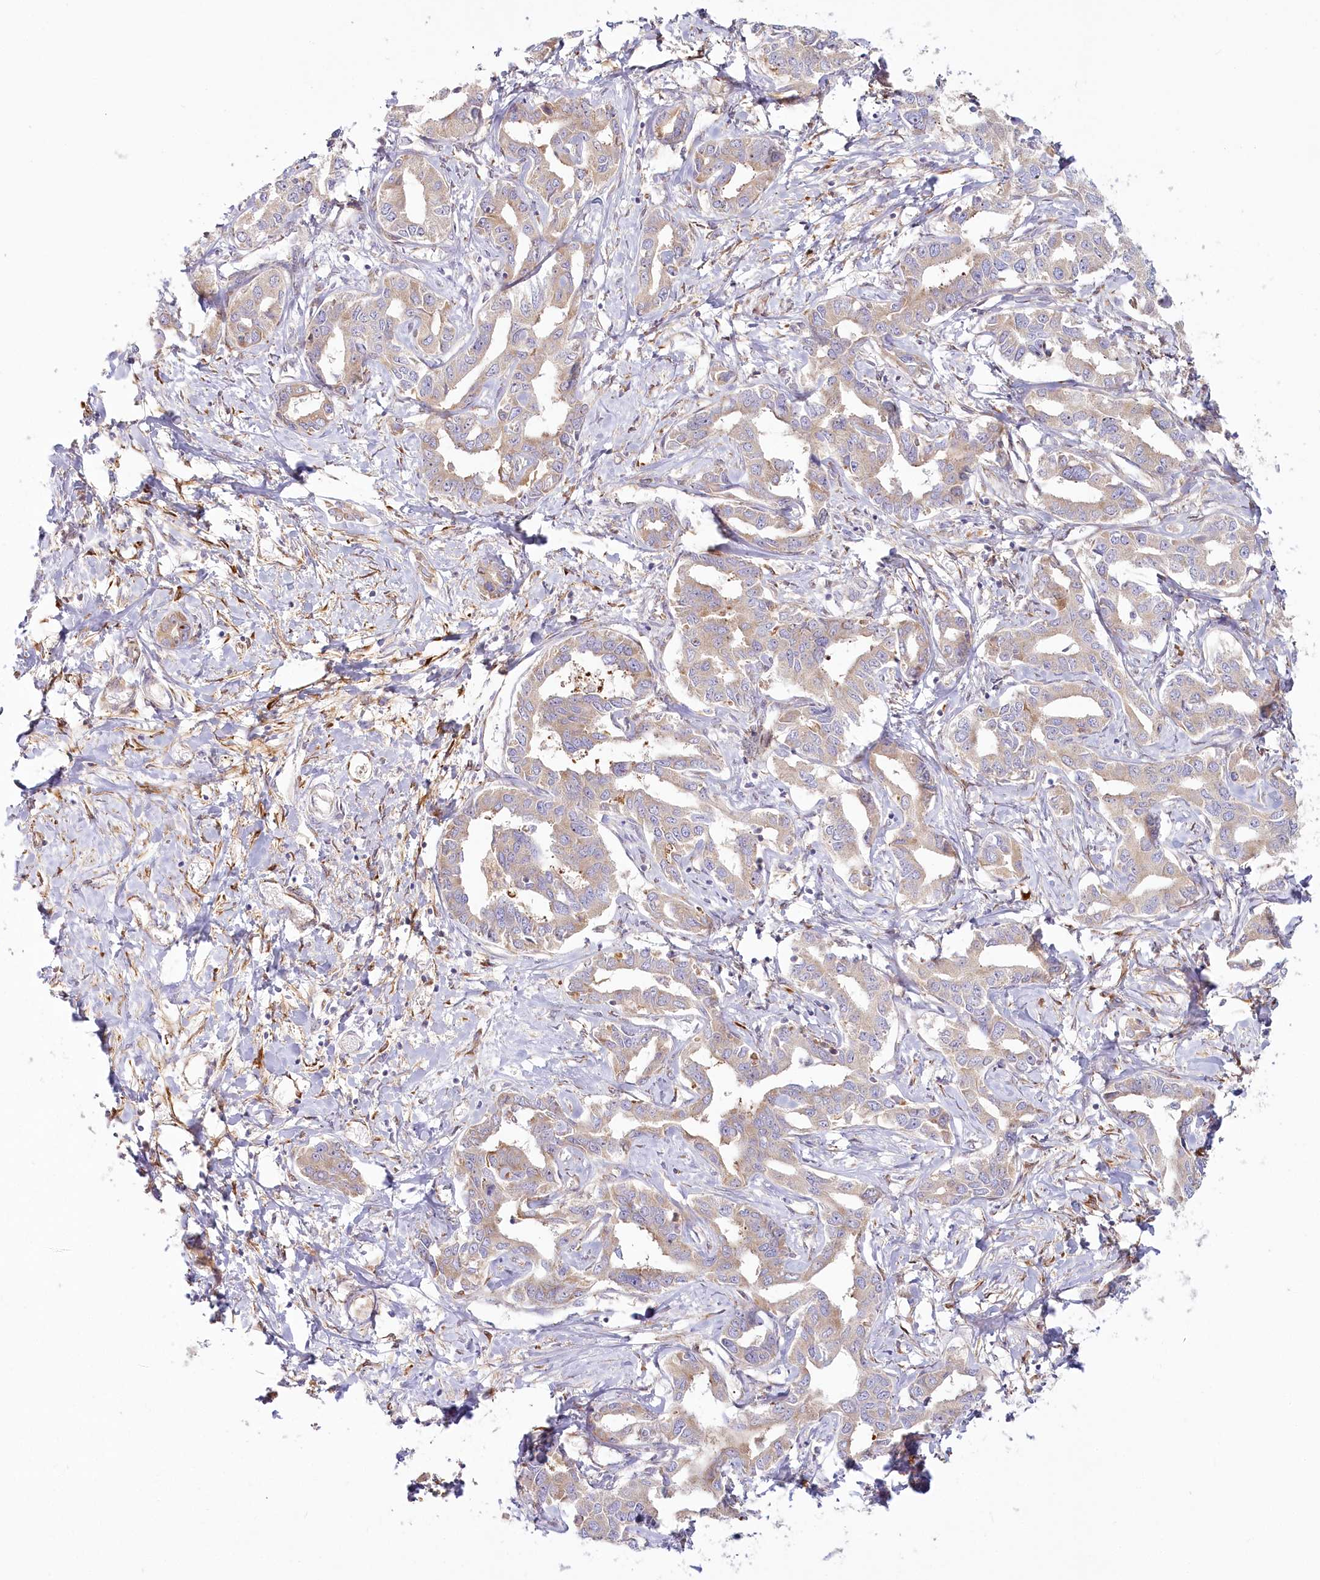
{"staining": {"intensity": "weak", "quantity": ">75%", "location": "cytoplasmic/membranous"}, "tissue": "liver cancer", "cell_type": "Tumor cells", "image_type": "cancer", "snomed": [{"axis": "morphology", "description": "Cholangiocarcinoma"}, {"axis": "topography", "description": "Liver"}], "caption": "Immunohistochemical staining of human liver cancer (cholangiocarcinoma) exhibits low levels of weak cytoplasmic/membranous protein staining in approximately >75% of tumor cells.", "gene": "HARS2", "patient": {"sex": "male", "age": 59}}